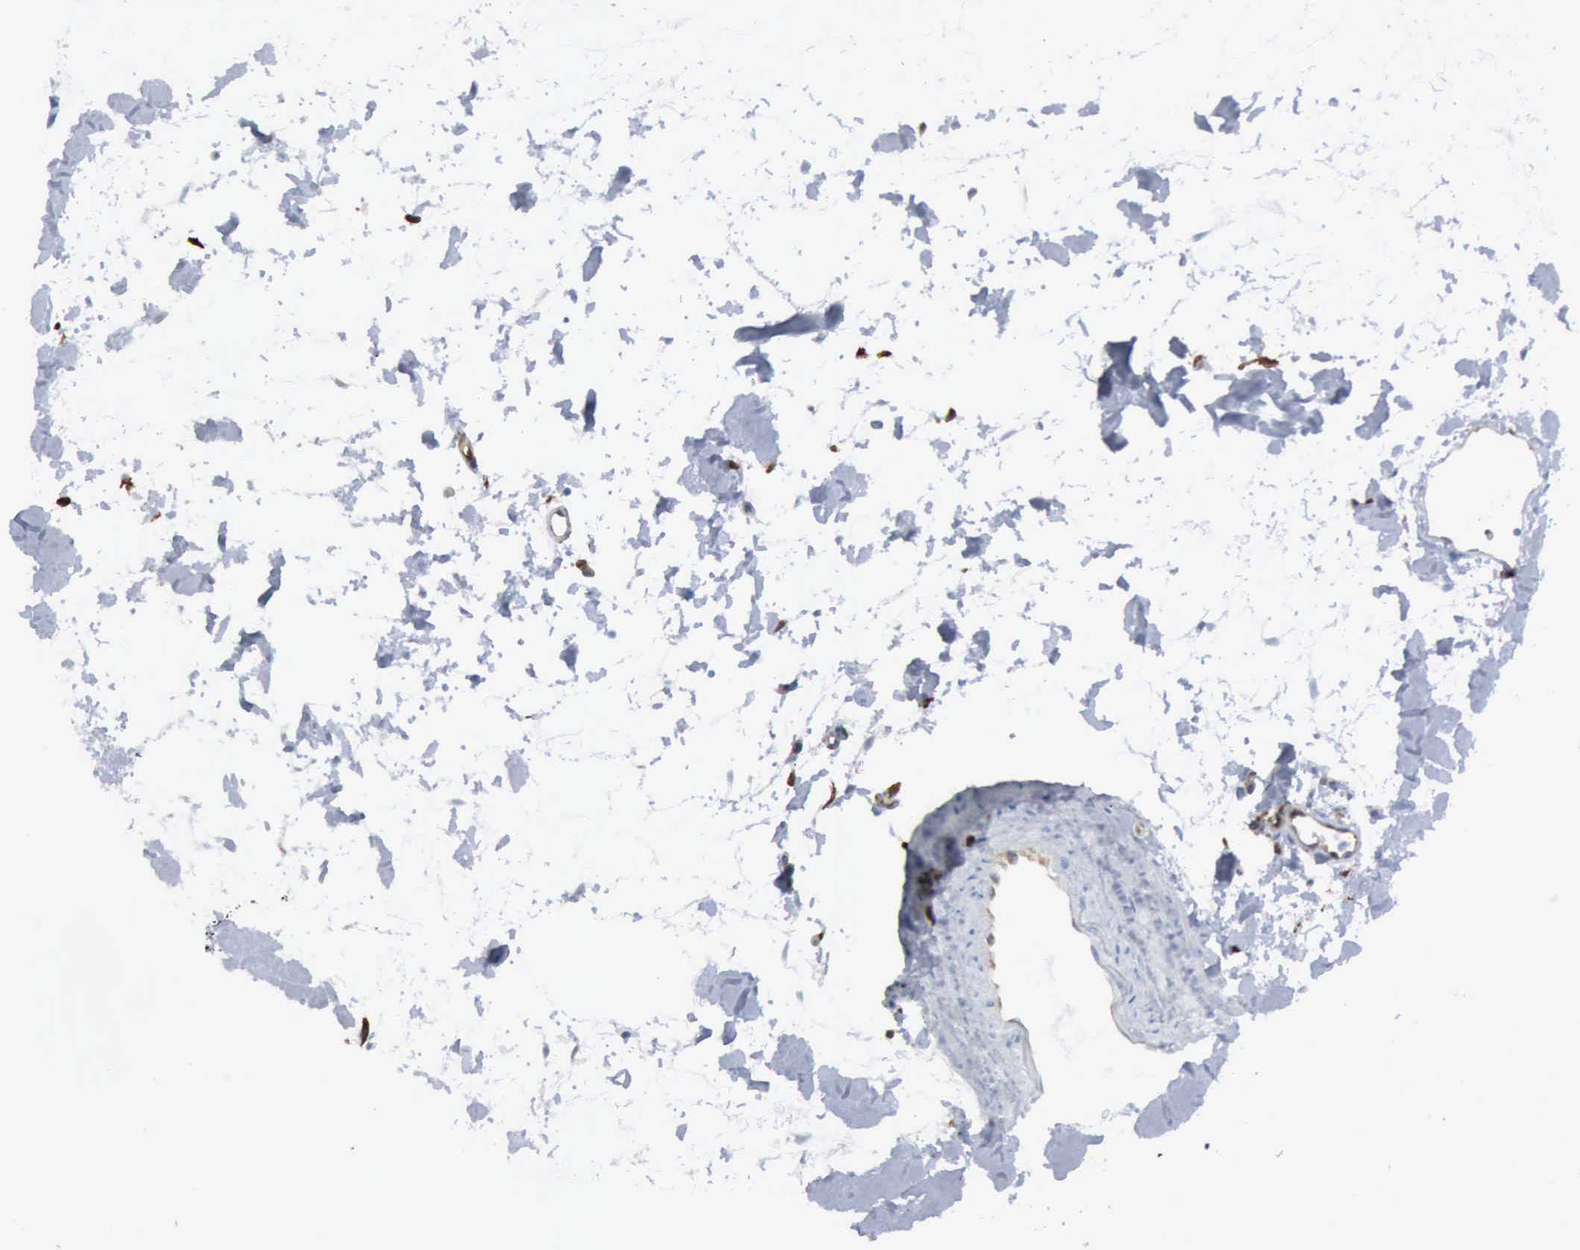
{"staining": {"intensity": "negative", "quantity": "none", "location": "none"}, "tissue": "small intestine", "cell_type": "Glandular cells", "image_type": "normal", "snomed": [{"axis": "morphology", "description": "Normal tissue, NOS"}, {"axis": "topography", "description": "Small intestine"}], "caption": "Human small intestine stained for a protein using immunohistochemistry (IHC) displays no positivity in glandular cells.", "gene": "FSCN1", "patient": {"sex": "female", "age": 37}}